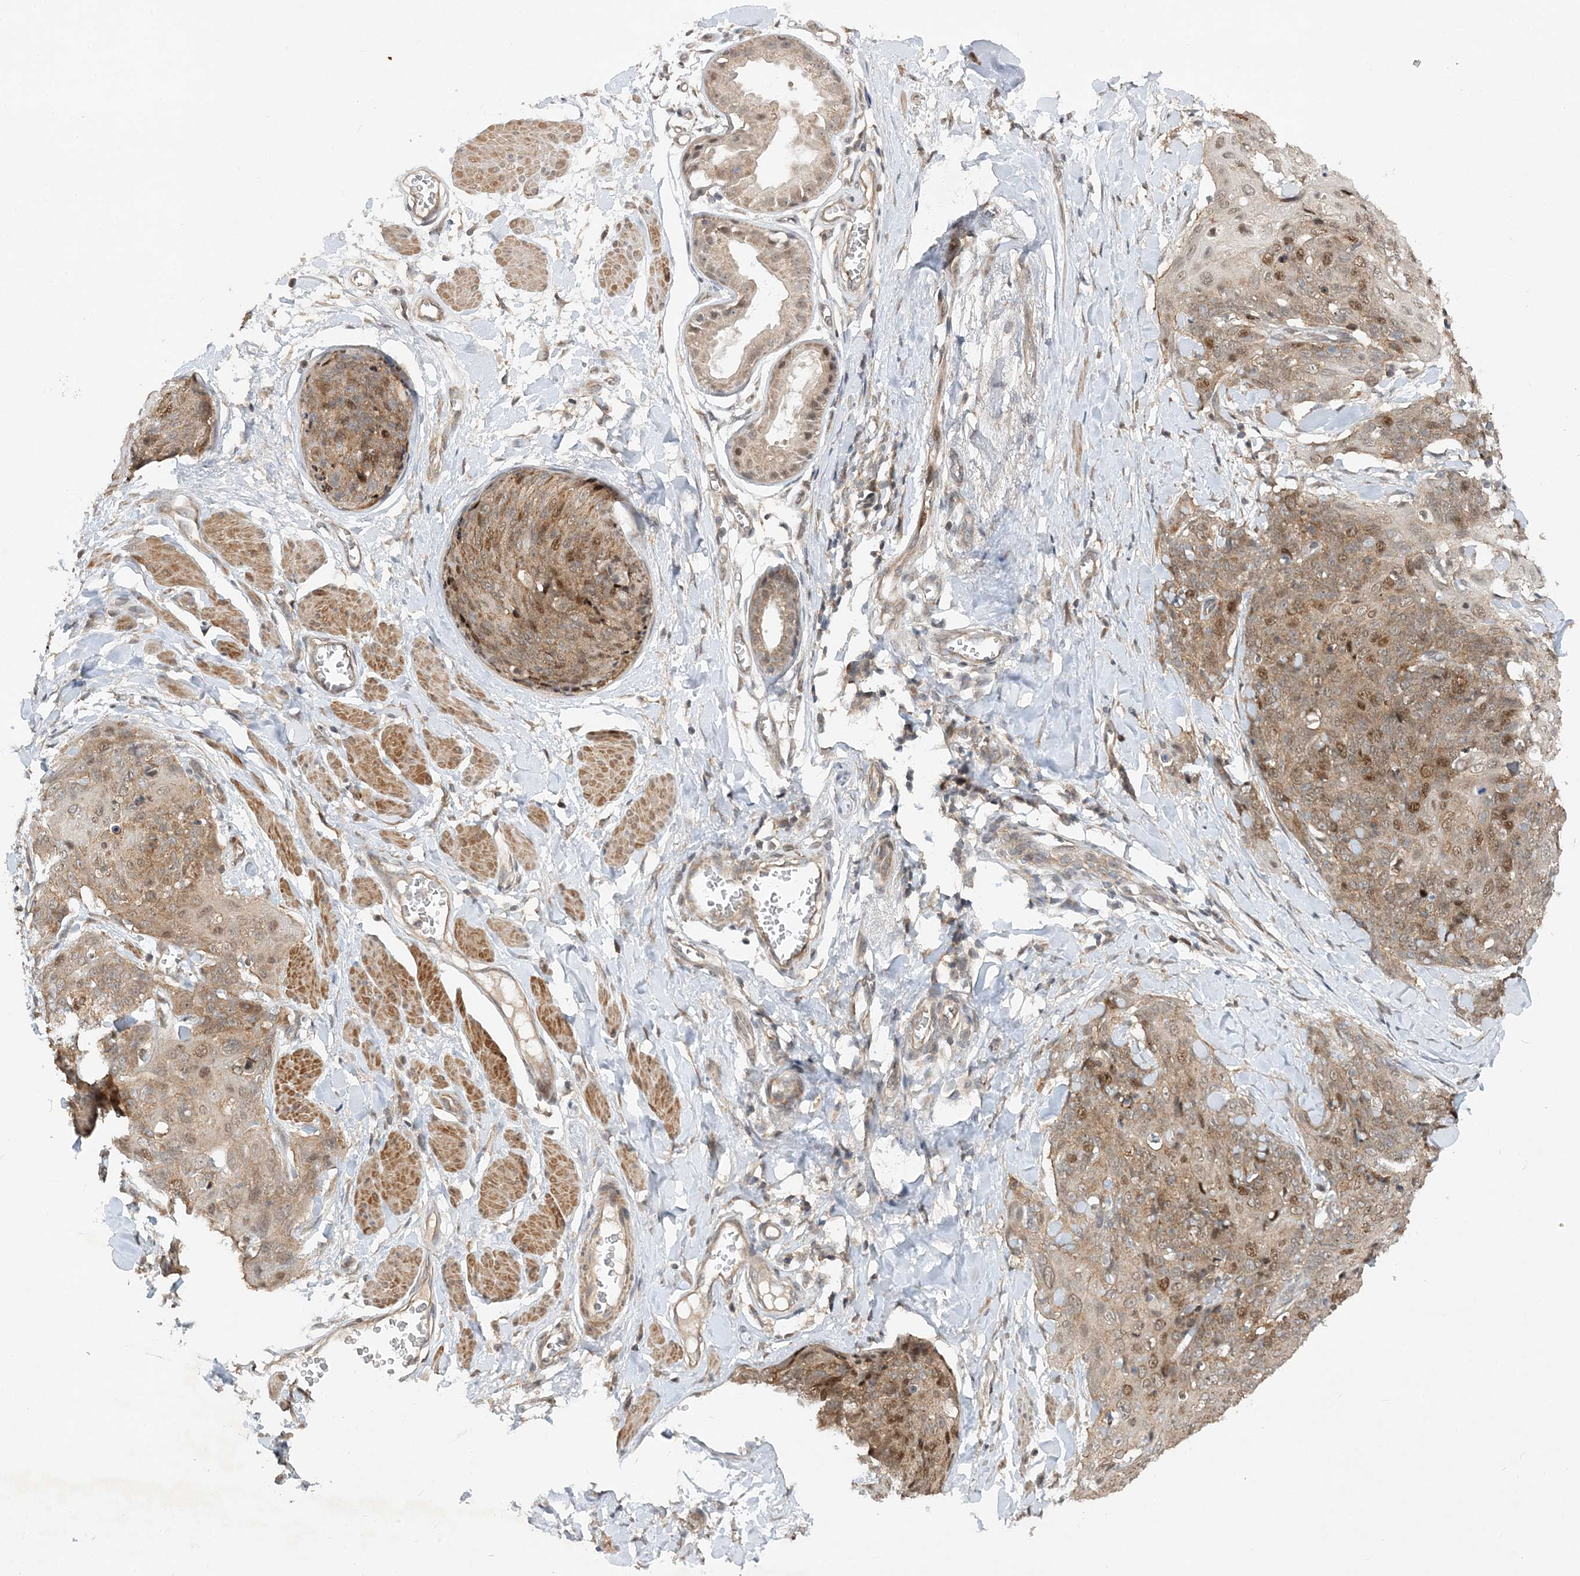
{"staining": {"intensity": "moderate", "quantity": ">75%", "location": "cytoplasmic/membranous,nuclear"}, "tissue": "skin cancer", "cell_type": "Tumor cells", "image_type": "cancer", "snomed": [{"axis": "morphology", "description": "Squamous cell carcinoma, NOS"}, {"axis": "topography", "description": "Skin"}, {"axis": "topography", "description": "Vulva"}], "caption": "Protein staining by IHC reveals moderate cytoplasmic/membranous and nuclear positivity in approximately >75% of tumor cells in skin cancer (squamous cell carcinoma).", "gene": "MXI1", "patient": {"sex": "female", "age": 85}}